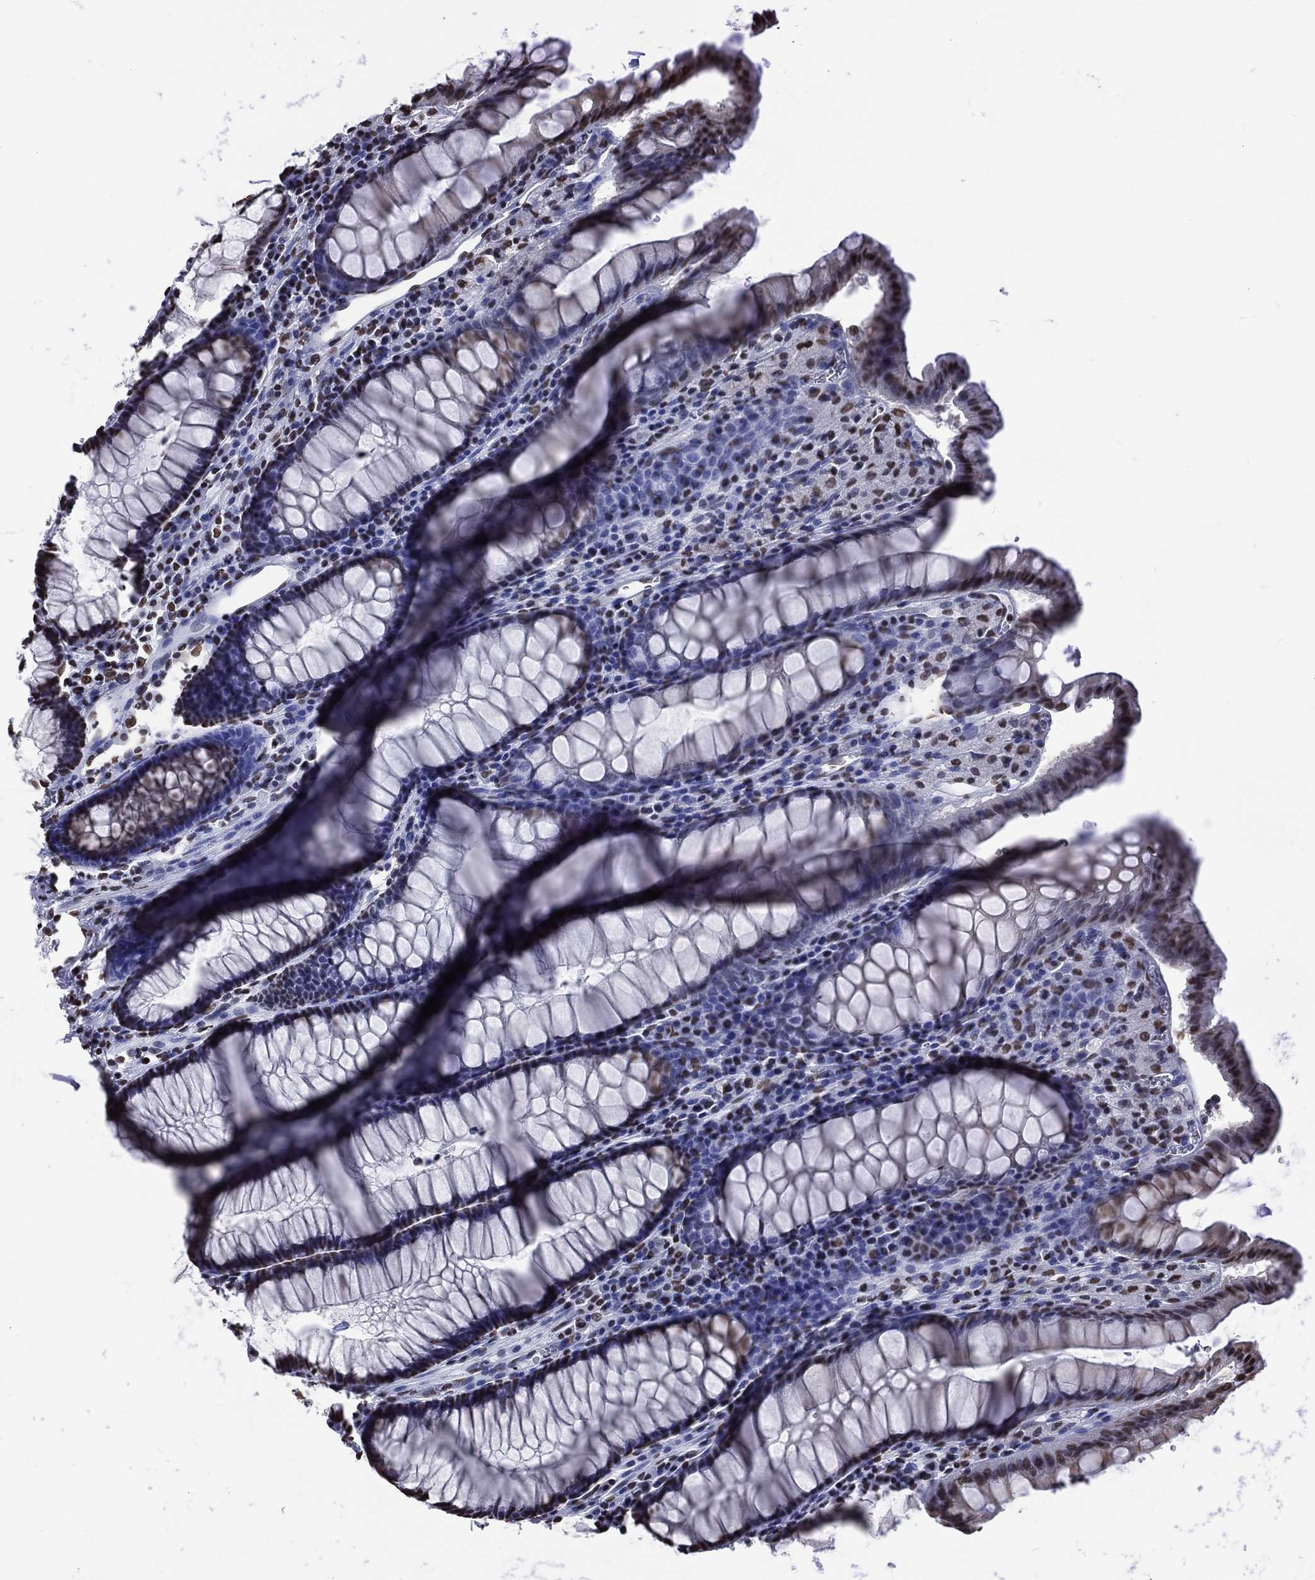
{"staining": {"intensity": "moderate", "quantity": "25%-75%", "location": "nuclear"}, "tissue": "rectum", "cell_type": "Glandular cells", "image_type": "normal", "snomed": [{"axis": "morphology", "description": "Normal tissue, NOS"}, {"axis": "topography", "description": "Rectum"}], "caption": "Protein expression analysis of unremarkable human rectum reveals moderate nuclear positivity in about 25%-75% of glandular cells.", "gene": "RETREG2", "patient": {"sex": "female", "age": 68}}